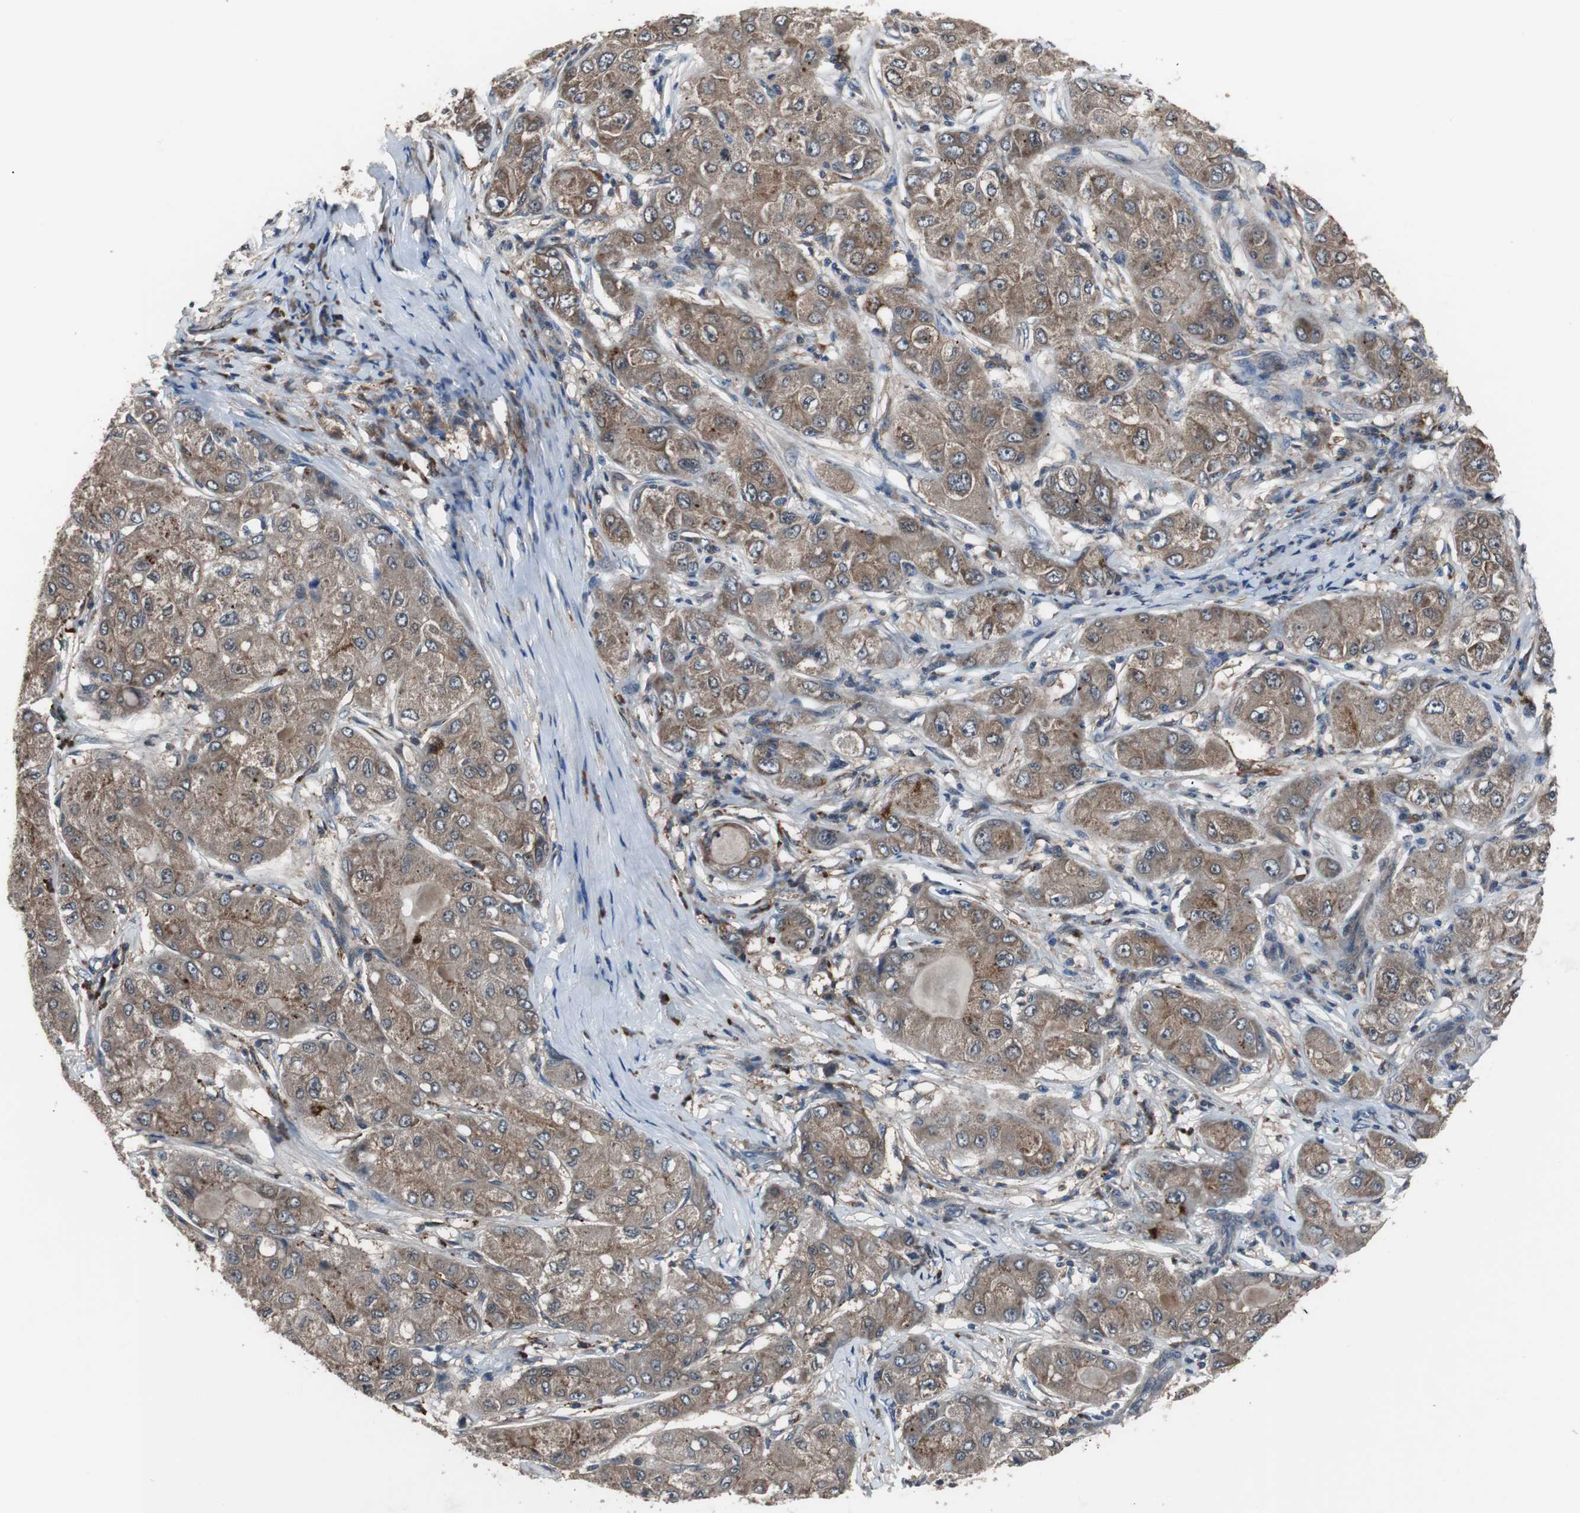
{"staining": {"intensity": "weak", "quantity": ">75%", "location": "cytoplasmic/membranous"}, "tissue": "liver cancer", "cell_type": "Tumor cells", "image_type": "cancer", "snomed": [{"axis": "morphology", "description": "Carcinoma, Hepatocellular, NOS"}, {"axis": "topography", "description": "Liver"}], "caption": "This is an image of IHC staining of liver hepatocellular carcinoma, which shows weak staining in the cytoplasmic/membranous of tumor cells.", "gene": "PAK1", "patient": {"sex": "male", "age": 80}}